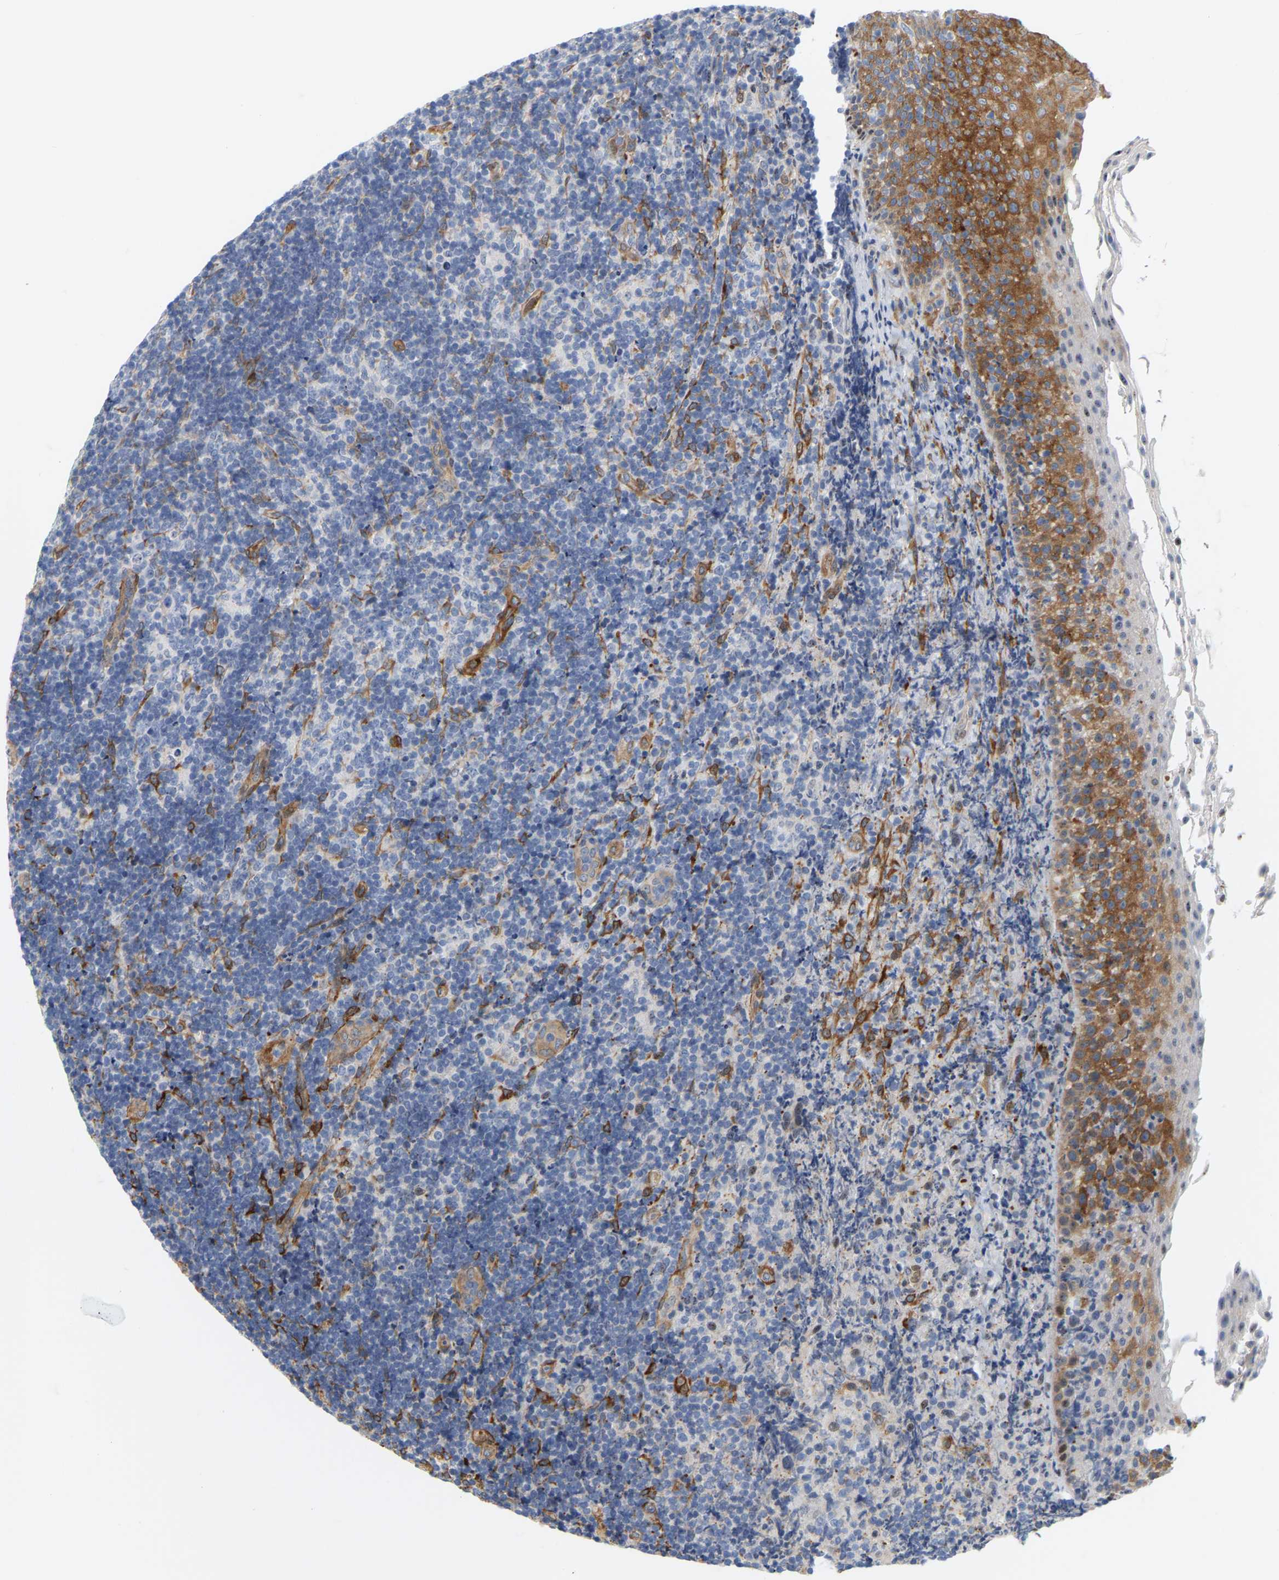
{"staining": {"intensity": "negative", "quantity": "none", "location": "none"}, "tissue": "lymphoma", "cell_type": "Tumor cells", "image_type": "cancer", "snomed": [{"axis": "morphology", "description": "Malignant lymphoma, non-Hodgkin's type, High grade"}, {"axis": "topography", "description": "Tonsil"}], "caption": "Image shows no significant protein expression in tumor cells of lymphoma. (DAB (3,3'-diaminobenzidine) immunohistochemistry visualized using brightfield microscopy, high magnification).", "gene": "RAPH1", "patient": {"sex": "female", "age": 36}}